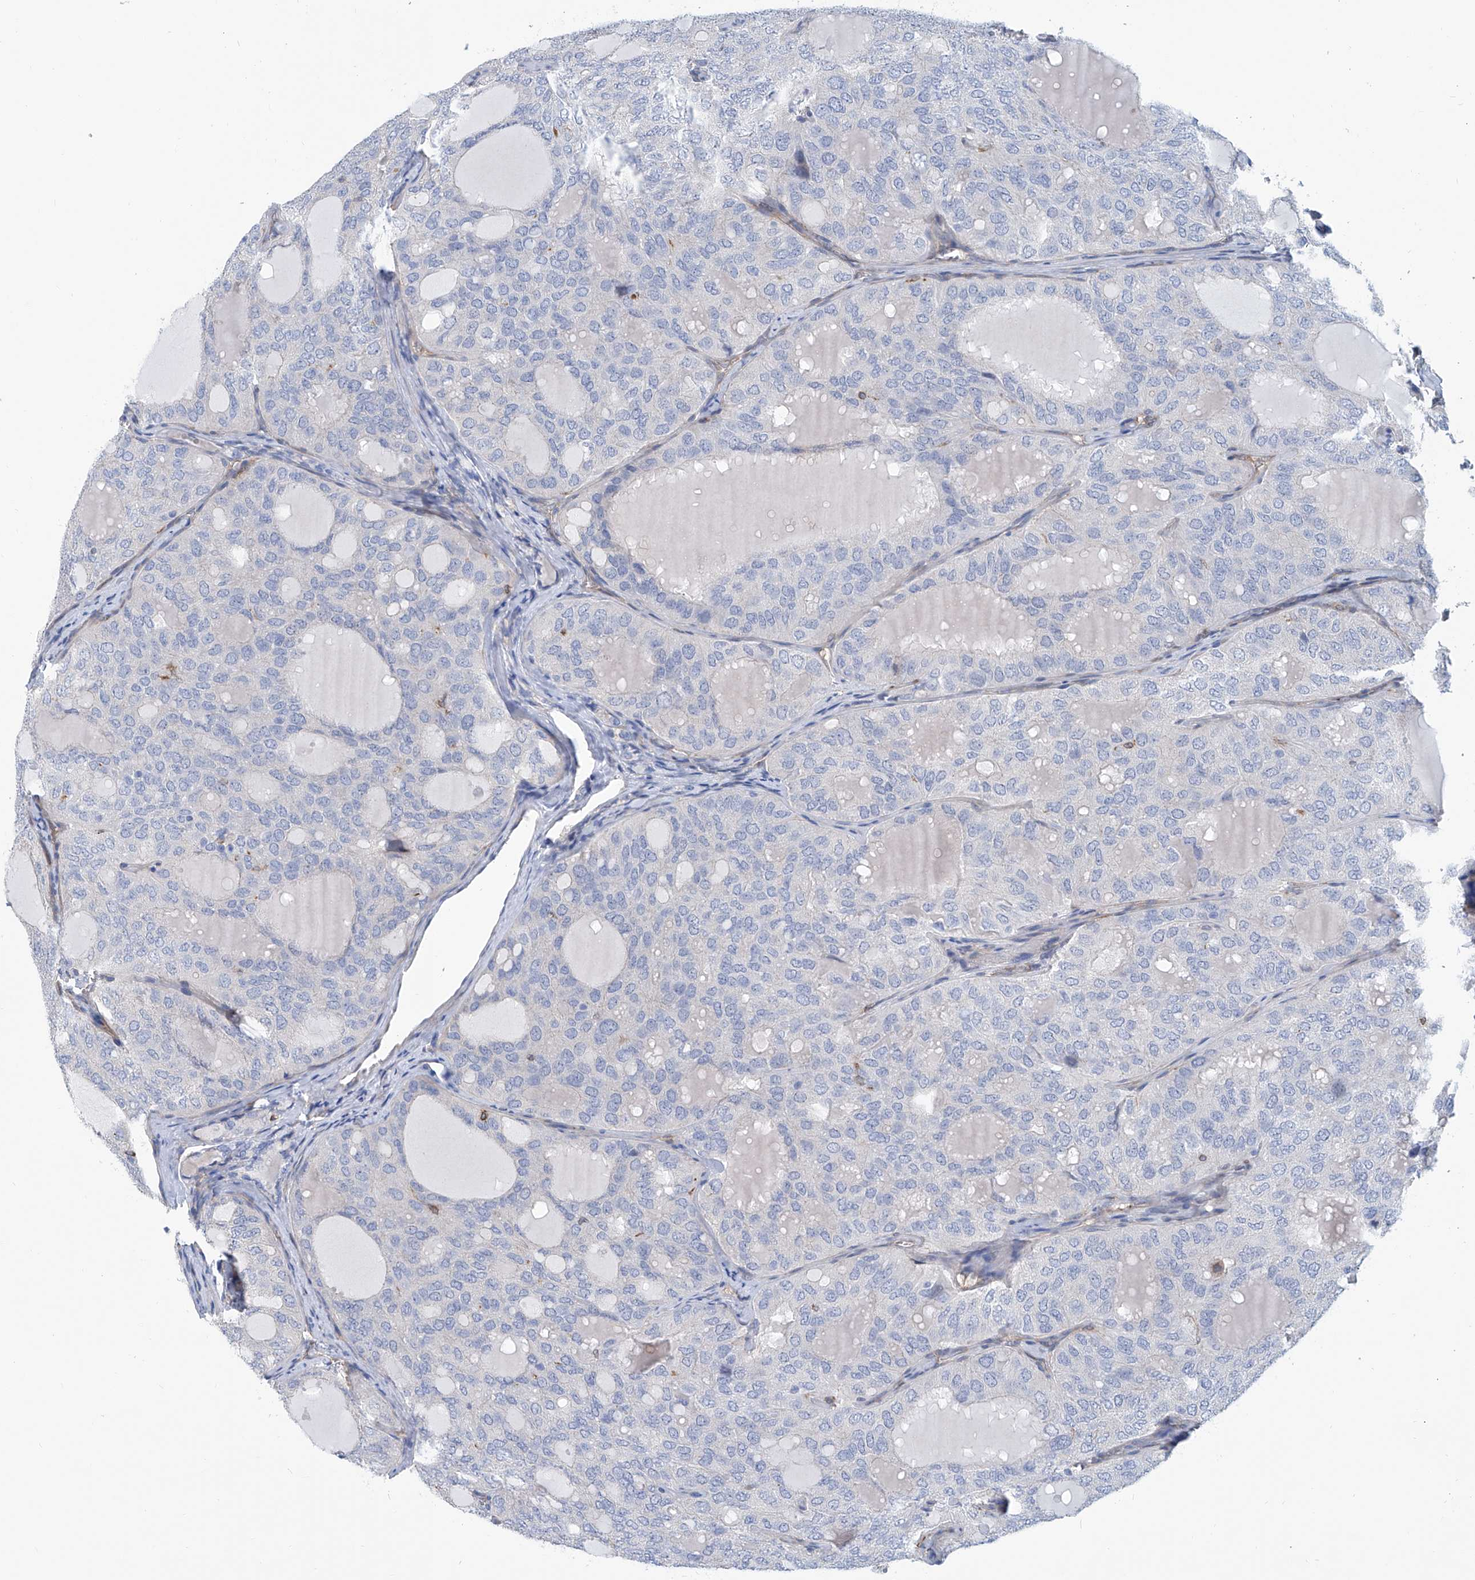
{"staining": {"intensity": "negative", "quantity": "none", "location": "none"}, "tissue": "thyroid cancer", "cell_type": "Tumor cells", "image_type": "cancer", "snomed": [{"axis": "morphology", "description": "Follicular adenoma carcinoma, NOS"}, {"axis": "topography", "description": "Thyroid gland"}], "caption": "This is an immunohistochemistry micrograph of human thyroid cancer (follicular adenoma carcinoma). There is no positivity in tumor cells.", "gene": "TNN", "patient": {"sex": "male", "age": 75}}